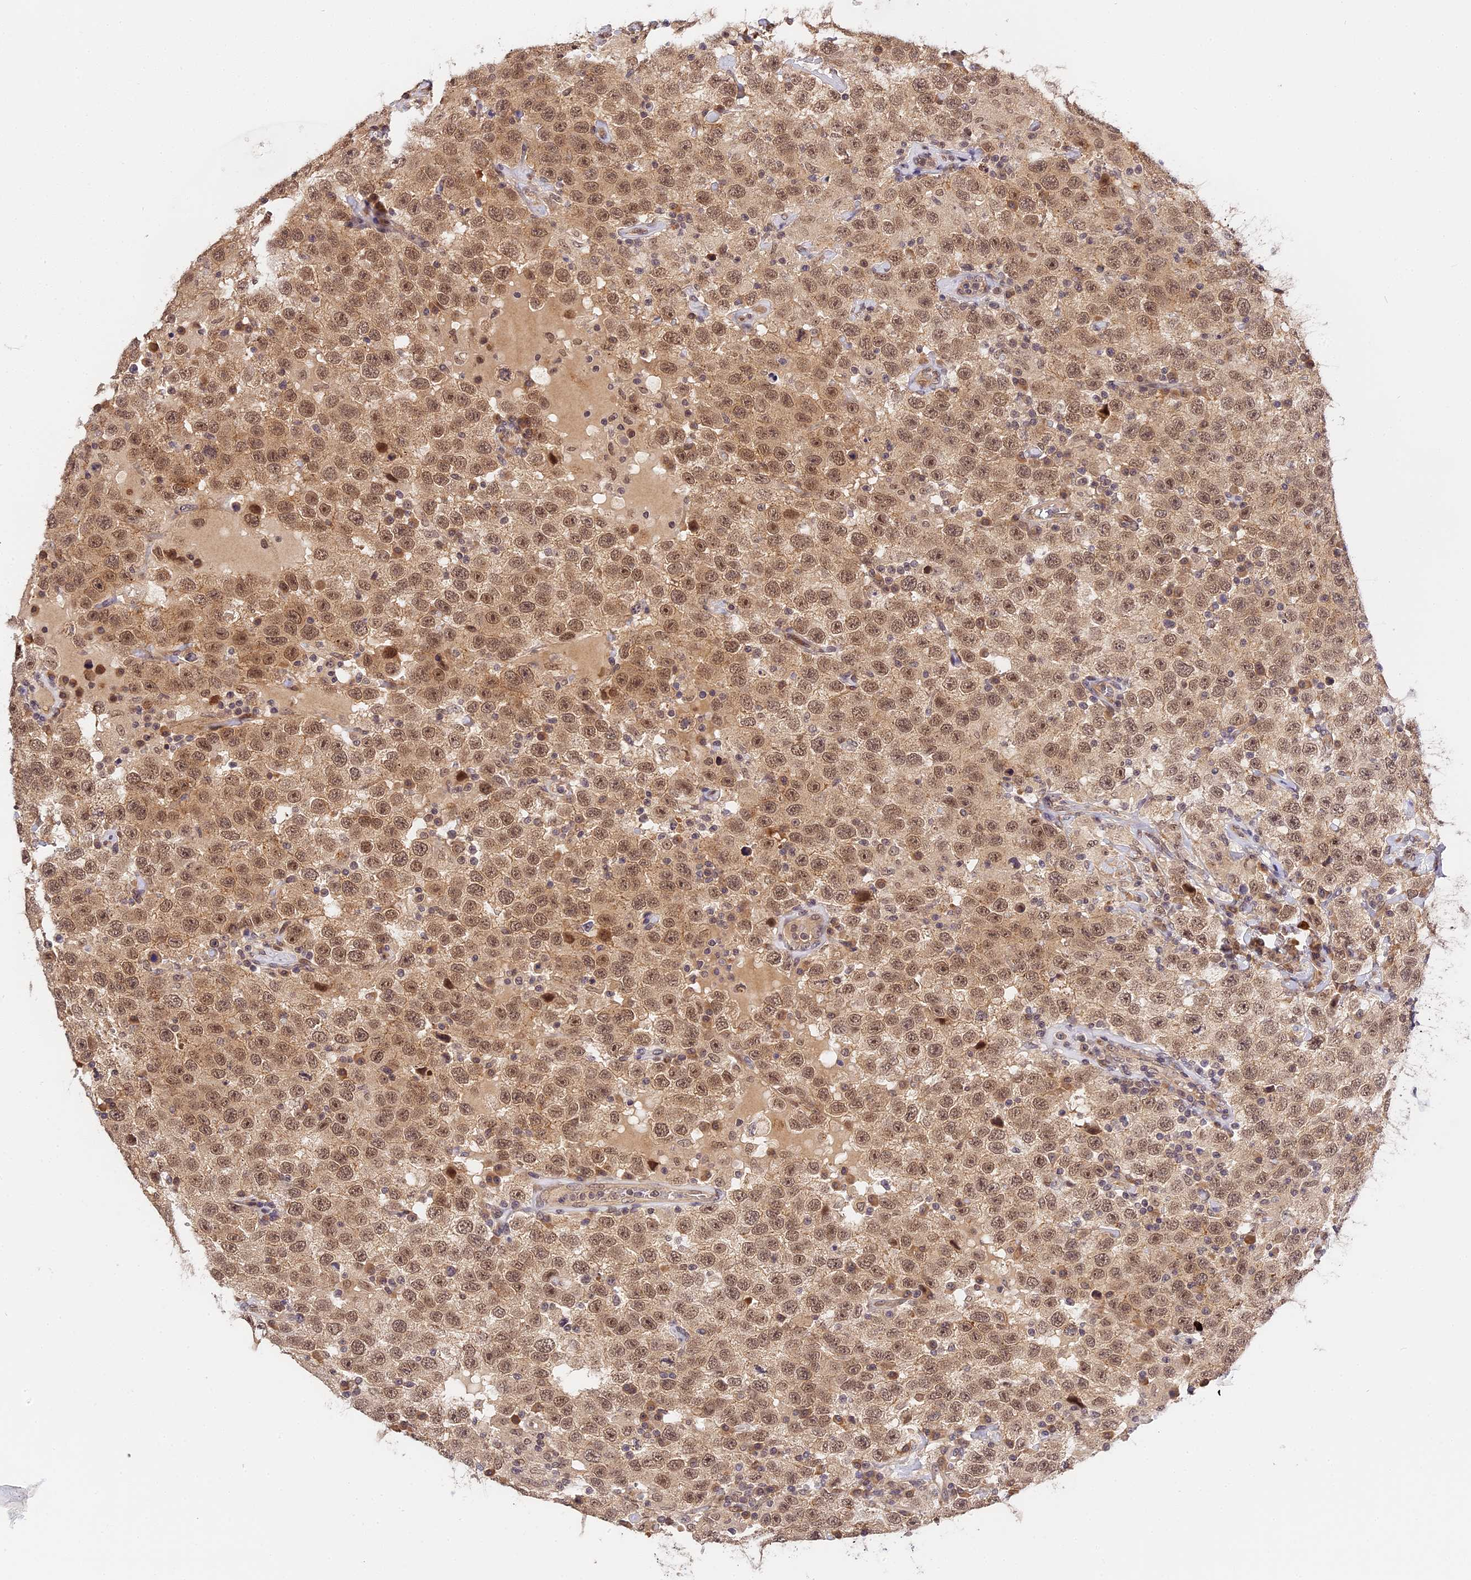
{"staining": {"intensity": "moderate", "quantity": ">75%", "location": "cytoplasmic/membranous,nuclear"}, "tissue": "testis cancer", "cell_type": "Tumor cells", "image_type": "cancer", "snomed": [{"axis": "morphology", "description": "Seminoma, NOS"}, {"axis": "topography", "description": "Testis"}], "caption": "This histopathology image demonstrates immunohistochemistry staining of testis cancer, with medium moderate cytoplasmic/membranous and nuclear staining in about >75% of tumor cells.", "gene": "IMPACT", "patient": {"sex": "male", "age": 41}}